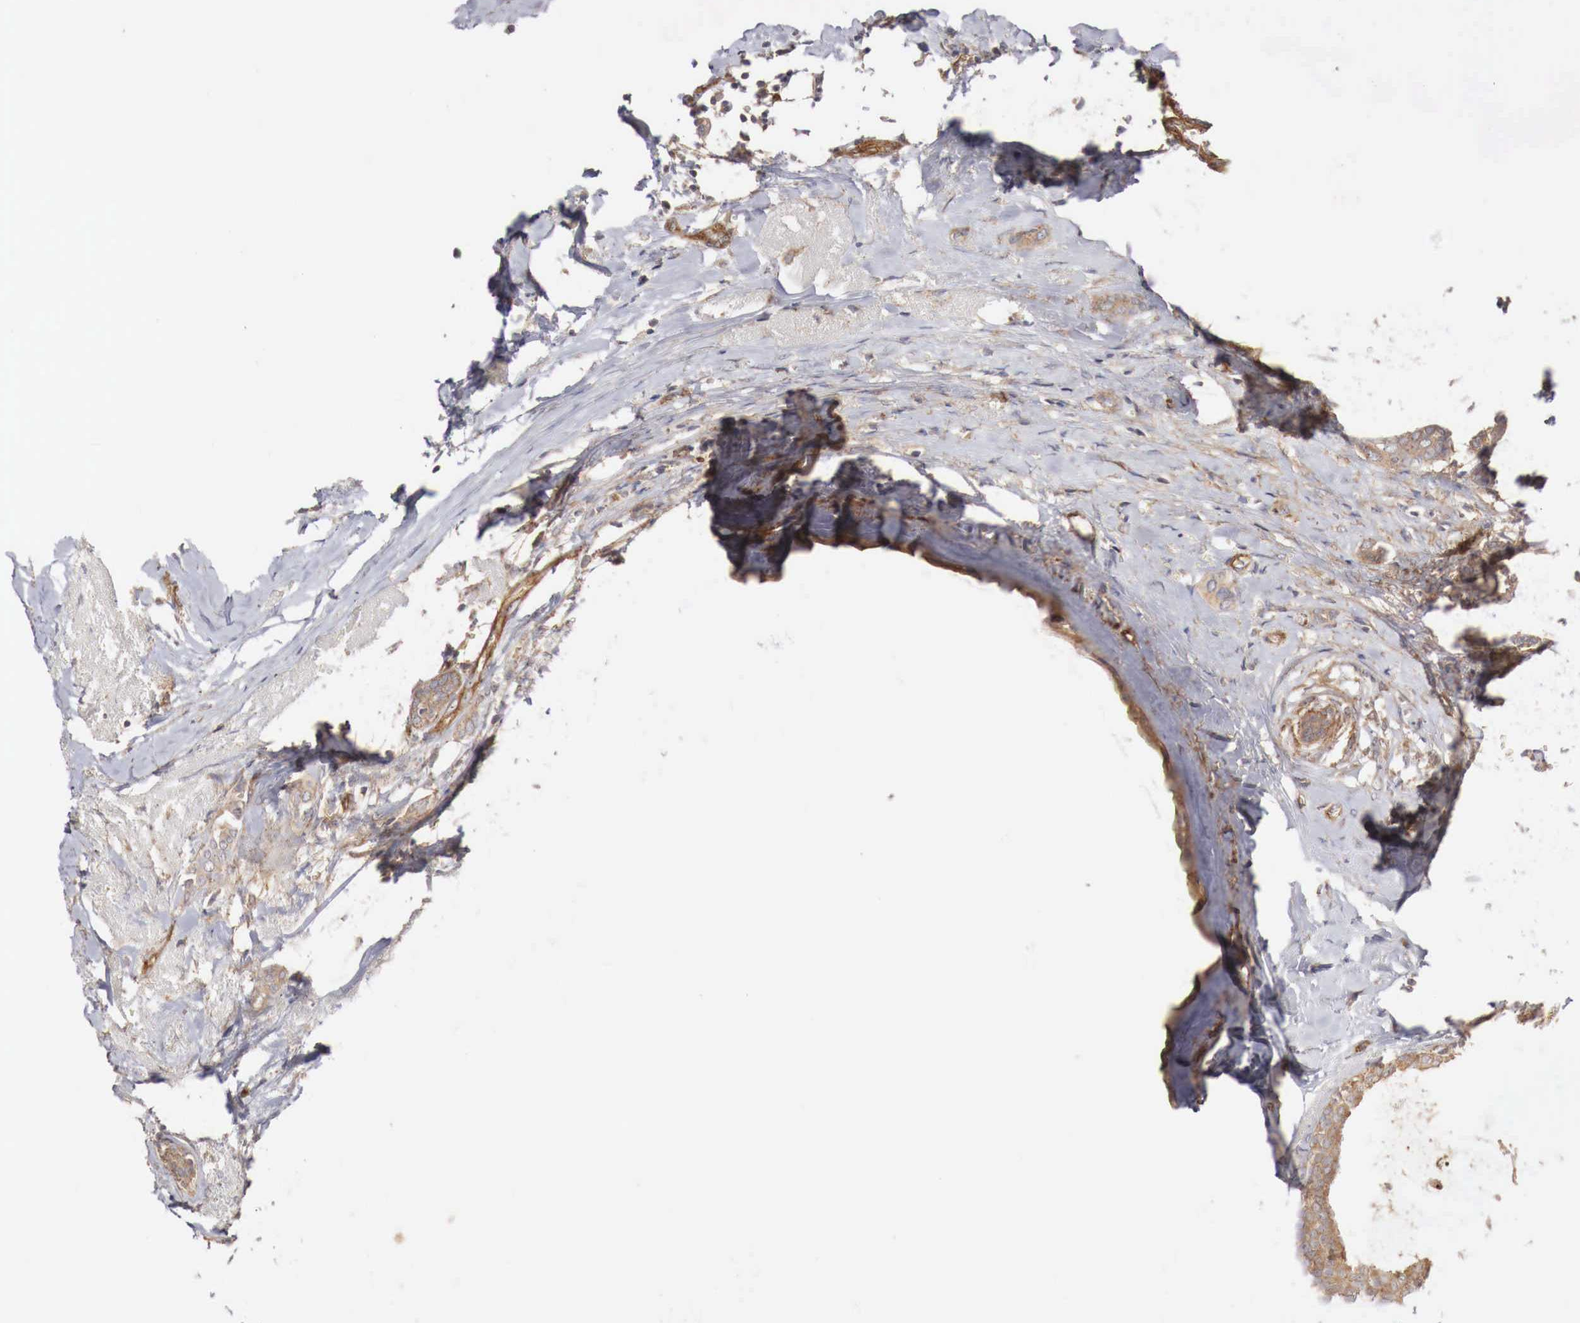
{"staining": {"intensity": "moderate", "quantity": ">75%", "location": "cytoplasmic/membranous"}, "tissue": "breast cancer", "cell_type": "Tumor cells", "image_type": "cancer", "snomed": [{"axis": "morphology", "description": "Duct carcinoma"}, {"axis": "topography", "description": "Breast"}], "caption": "Breast cancer stained with a brown dye exhibits moderate cytoplasmic/membranous positive staining in about >75% of tumor cells.", "gene": "ARMCX4", "patient": {"sex": "female", "age": 50}}